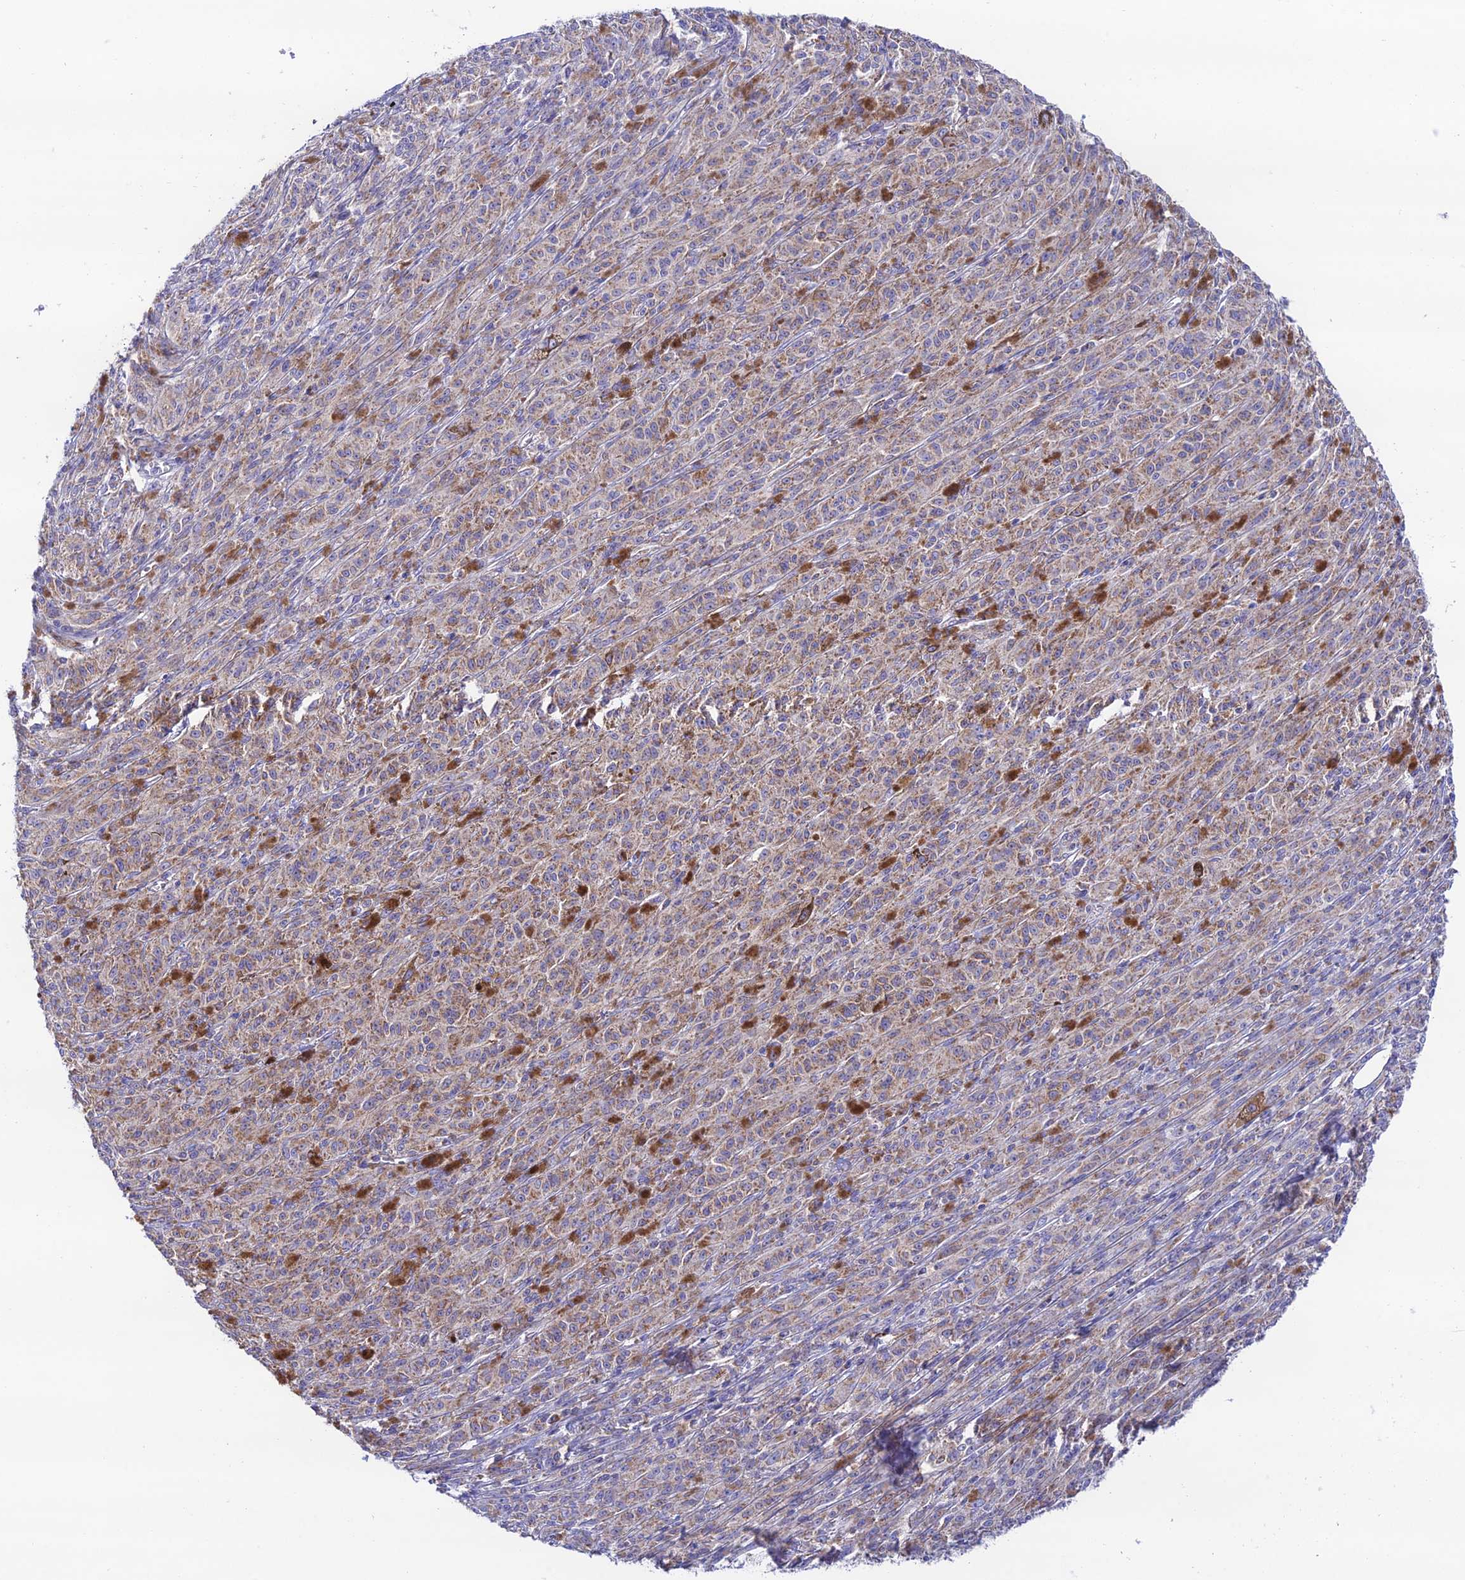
{"staining": {"intensity": "moderate", "quantity": ">75%", "location": "cytoplasmic/membranous"}, "tissue": "melanoma", "cell_type": "Tumor cells", "image_type": "cancer", "snomed": [{"axis": "morphology", "description": "Malignant melanoma, NOS"}, {"axis": "topography", "description": "Skin"}], "caption": "Immunohistochemistry micrograph of neoplastic tissue: human malignant melanoma stained using immunohistochemistry shows medium levels of moderate protein expression localized specifically in the cytoplasmic/membranous of tumor cells, appearing as a cytoplasmic/membranous brown color.", "gene": "HSDL2", "patient": {"sex": "female", "age": 52}}